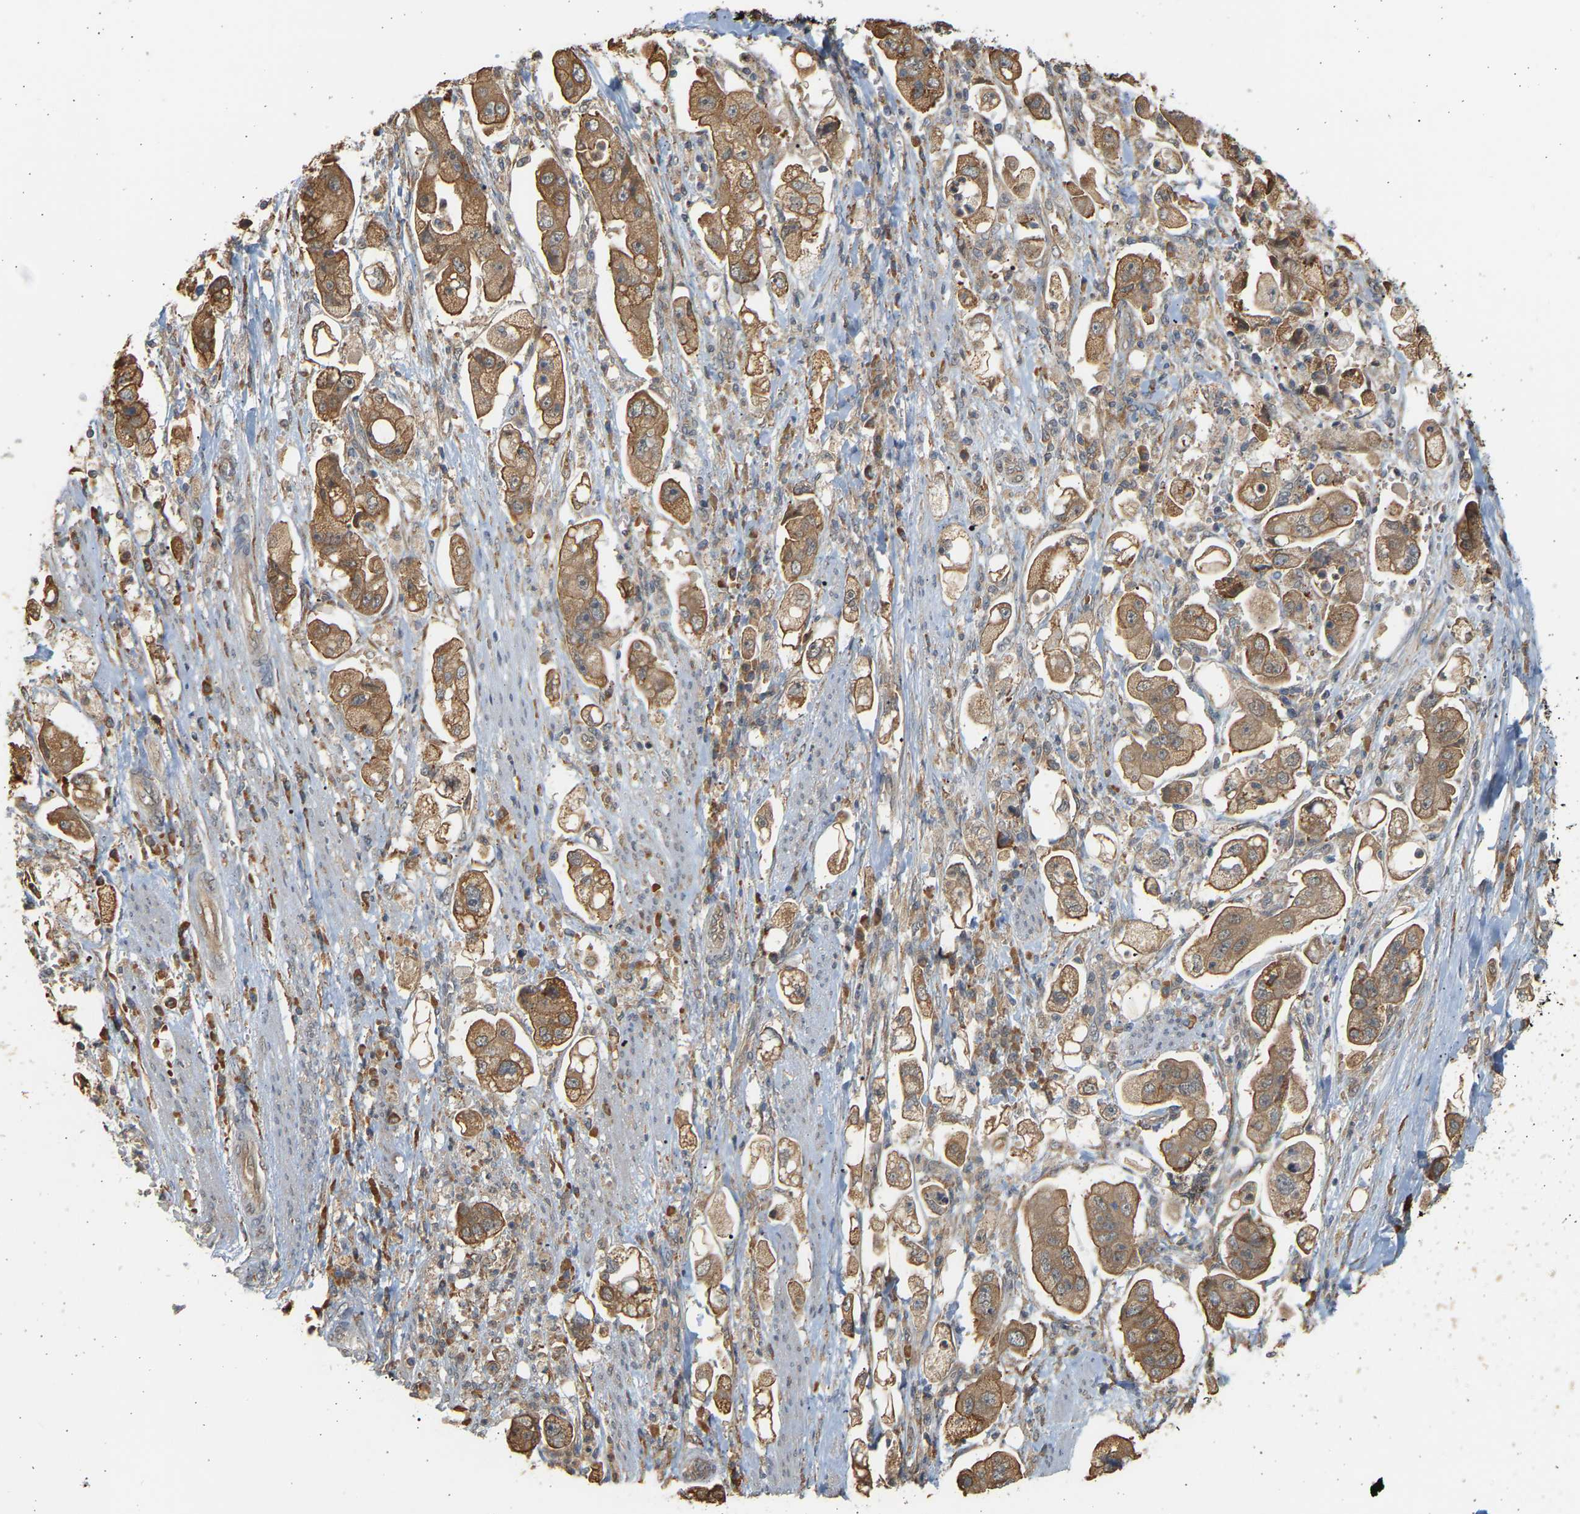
{"staining": {"intensity": "moderate", "quantity": ">75%", "location": "cytoplasmic/membranous"}, "tissue": "stomach cancer", "cell_type": "Tumor cells", "image_type": "cancer", "snomed": [{"axis": "morphology", "description": "Adenocarcinoma, NOS"}, {"axis": "topography", "description": "Stomach"}], "caption": "Adenocarcinoma (stomach) tissue displays moderate cytoplasmic/membranous positivity in about >75% of tumor cells, visualized by immunohistochemistry. The staining was performed using DAB (3,3'-diaminobenzidine), with brown indicating positive protein expression. Nuclei are stained blue with hematoxylin.", "gene": "B4GALT6", "patient": {"sex": "male", "age": 62}}